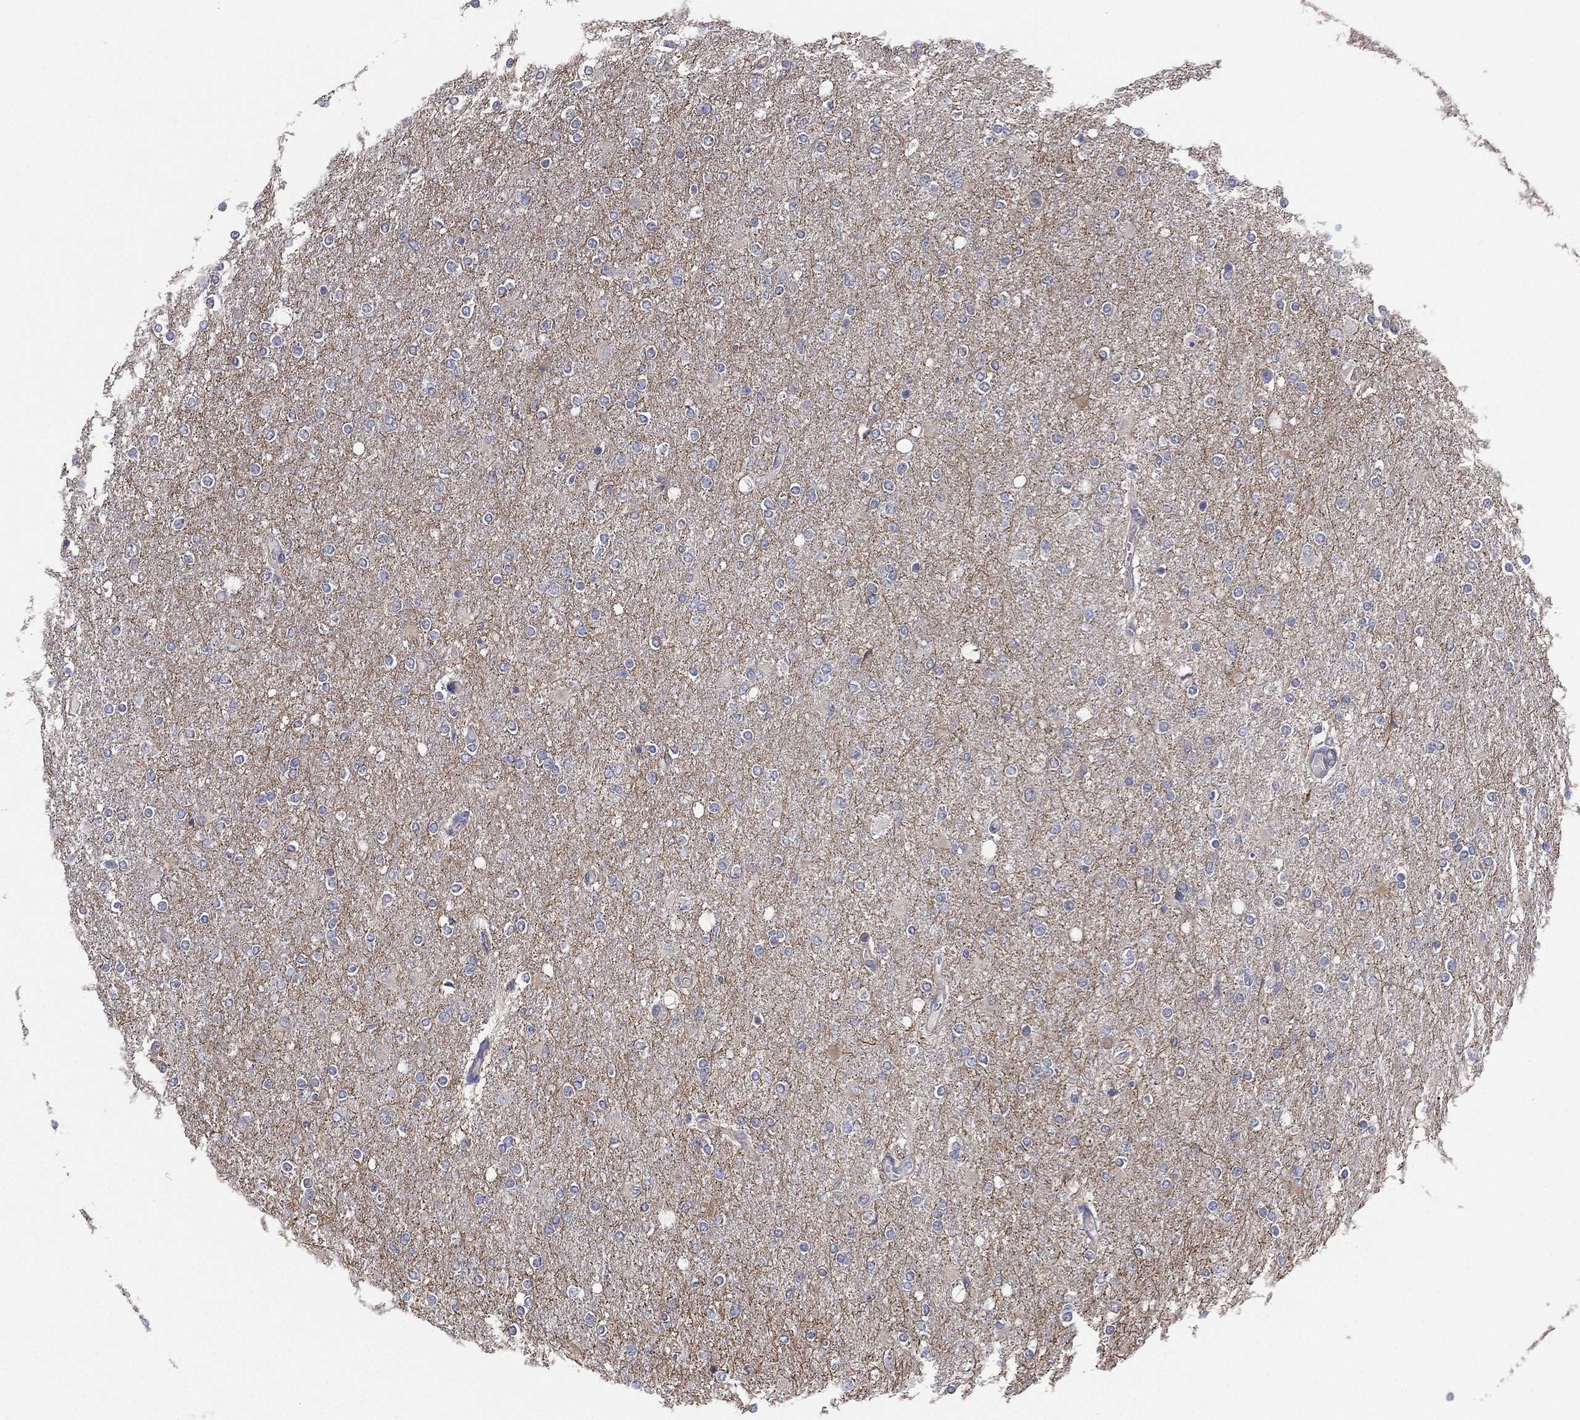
{"staining": {"intensity": "negative", "quantity": "none", "location": "none"}, "tissue": "glioma", "cell_type": "Tumor cells", "image_type": "cancer", "snomed": [{"axis": "morphology", "description": "Glioma, malignant, High grade"}, {"axis": "topography", "description": "Cerebral cortex"}], "caption": "A high-resolution micrograph shows immunohistochemistry (IHC) staining of glioma, which reveals no significant expression in tumor cells. Brightfield microscopy of immunohistochemistry stained with DAB (brown) and hematoxylin (blue), captured at high magnification.", "gene": "MPP7", "patient": {"sex": "male", "age": 70}}